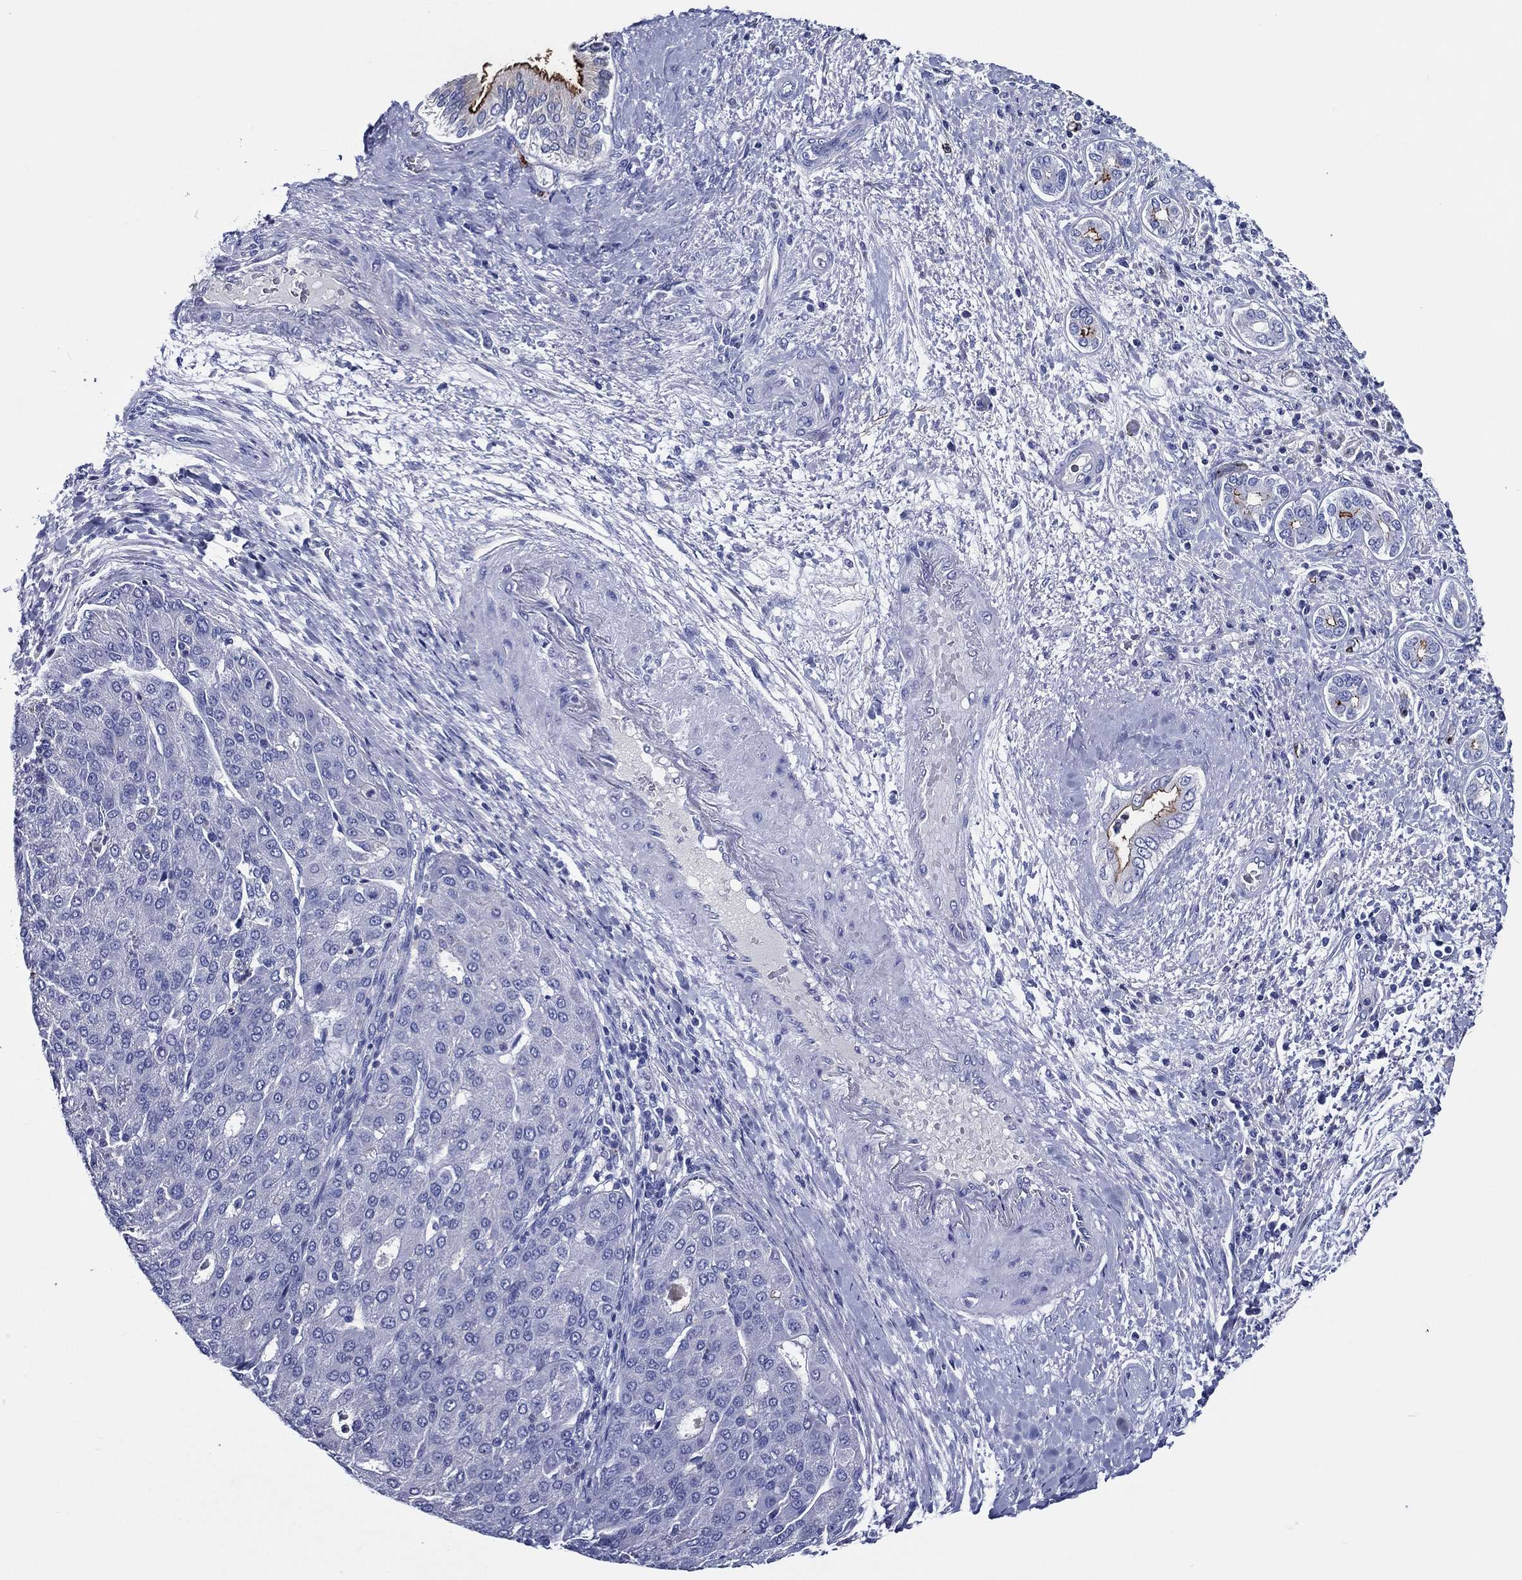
{"staining": {"intensity": "negative", "quantity": "none", "location": "none"}, "tissue": "liver cancer", "cell_type": "Tumor cells", "image_type": "cancer", "snomed": [{"axis": "morphology", "description": "Carcinoma, Hepatocellular, NOS"}, {"axis": "topography", "description": "Liver"}], "caption": "Liver cancer (hepatocellular carcinoma) was stained to show a protein in brown. There is no significant expression in tumor cells.", "gene": "ACE2", "patient": {"sex": "male", "age": 65}}